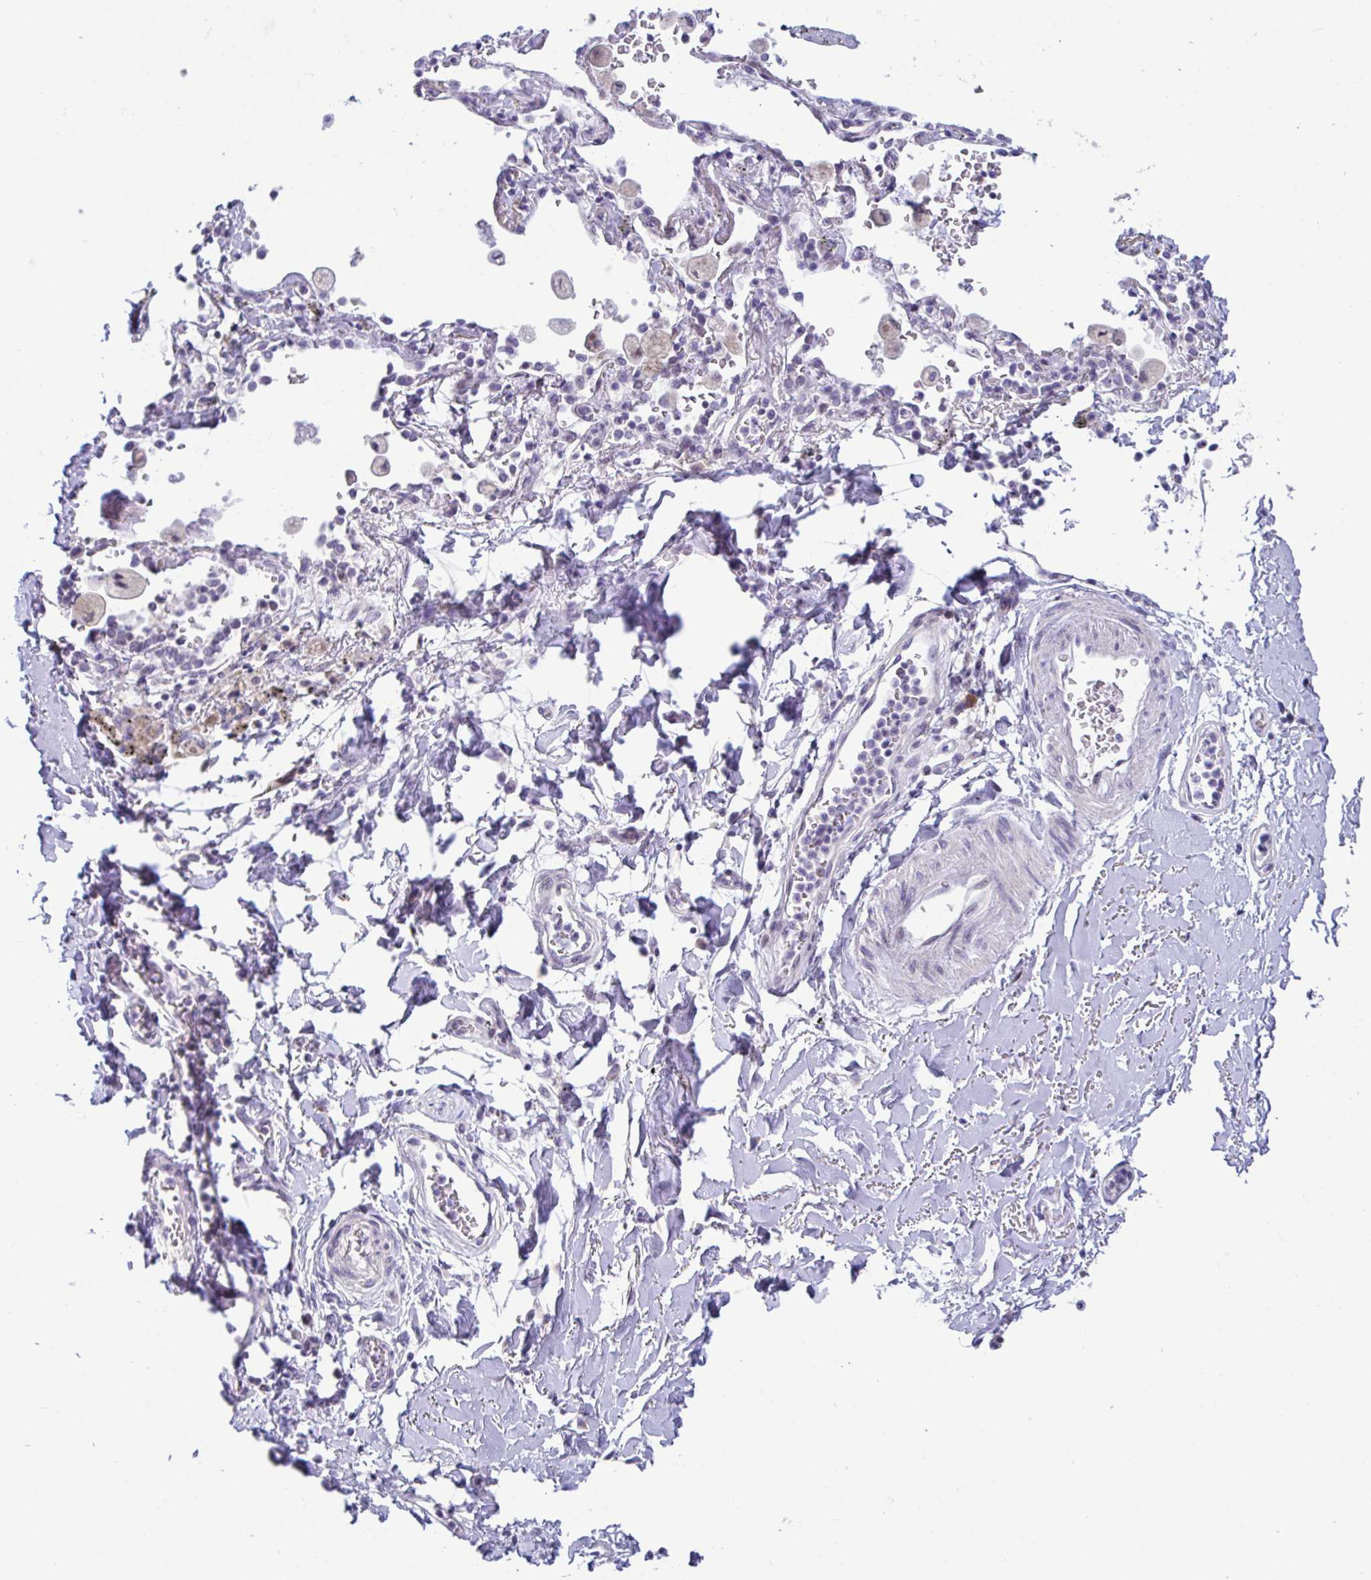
{"staining": {"intensity": "negative", "quantity": "none", "location": "none"}, "tissue": "adipose tissue", "cell_type": "Adipocytes", "image_type": "normal", "snomed": [{"axis": "morphology", "description": "Normal tissue, NOS"}, {"axis": "morphology", "description": "Degeneration, NOS"}, {"axis": "topography", "description": "Cartilage tissue"}, {"axis": "topography", "description": "Lung"}], "caption": "Adipocytes are negative for protein expression in benign human adipose tissue. Brightfield microscopy of immunohistochemistry stained with DAB (brown) and hematoxylin (blue), captured at high magnification.", "gene": "USP35", "patient": {"sex": "female", "age": 61}}